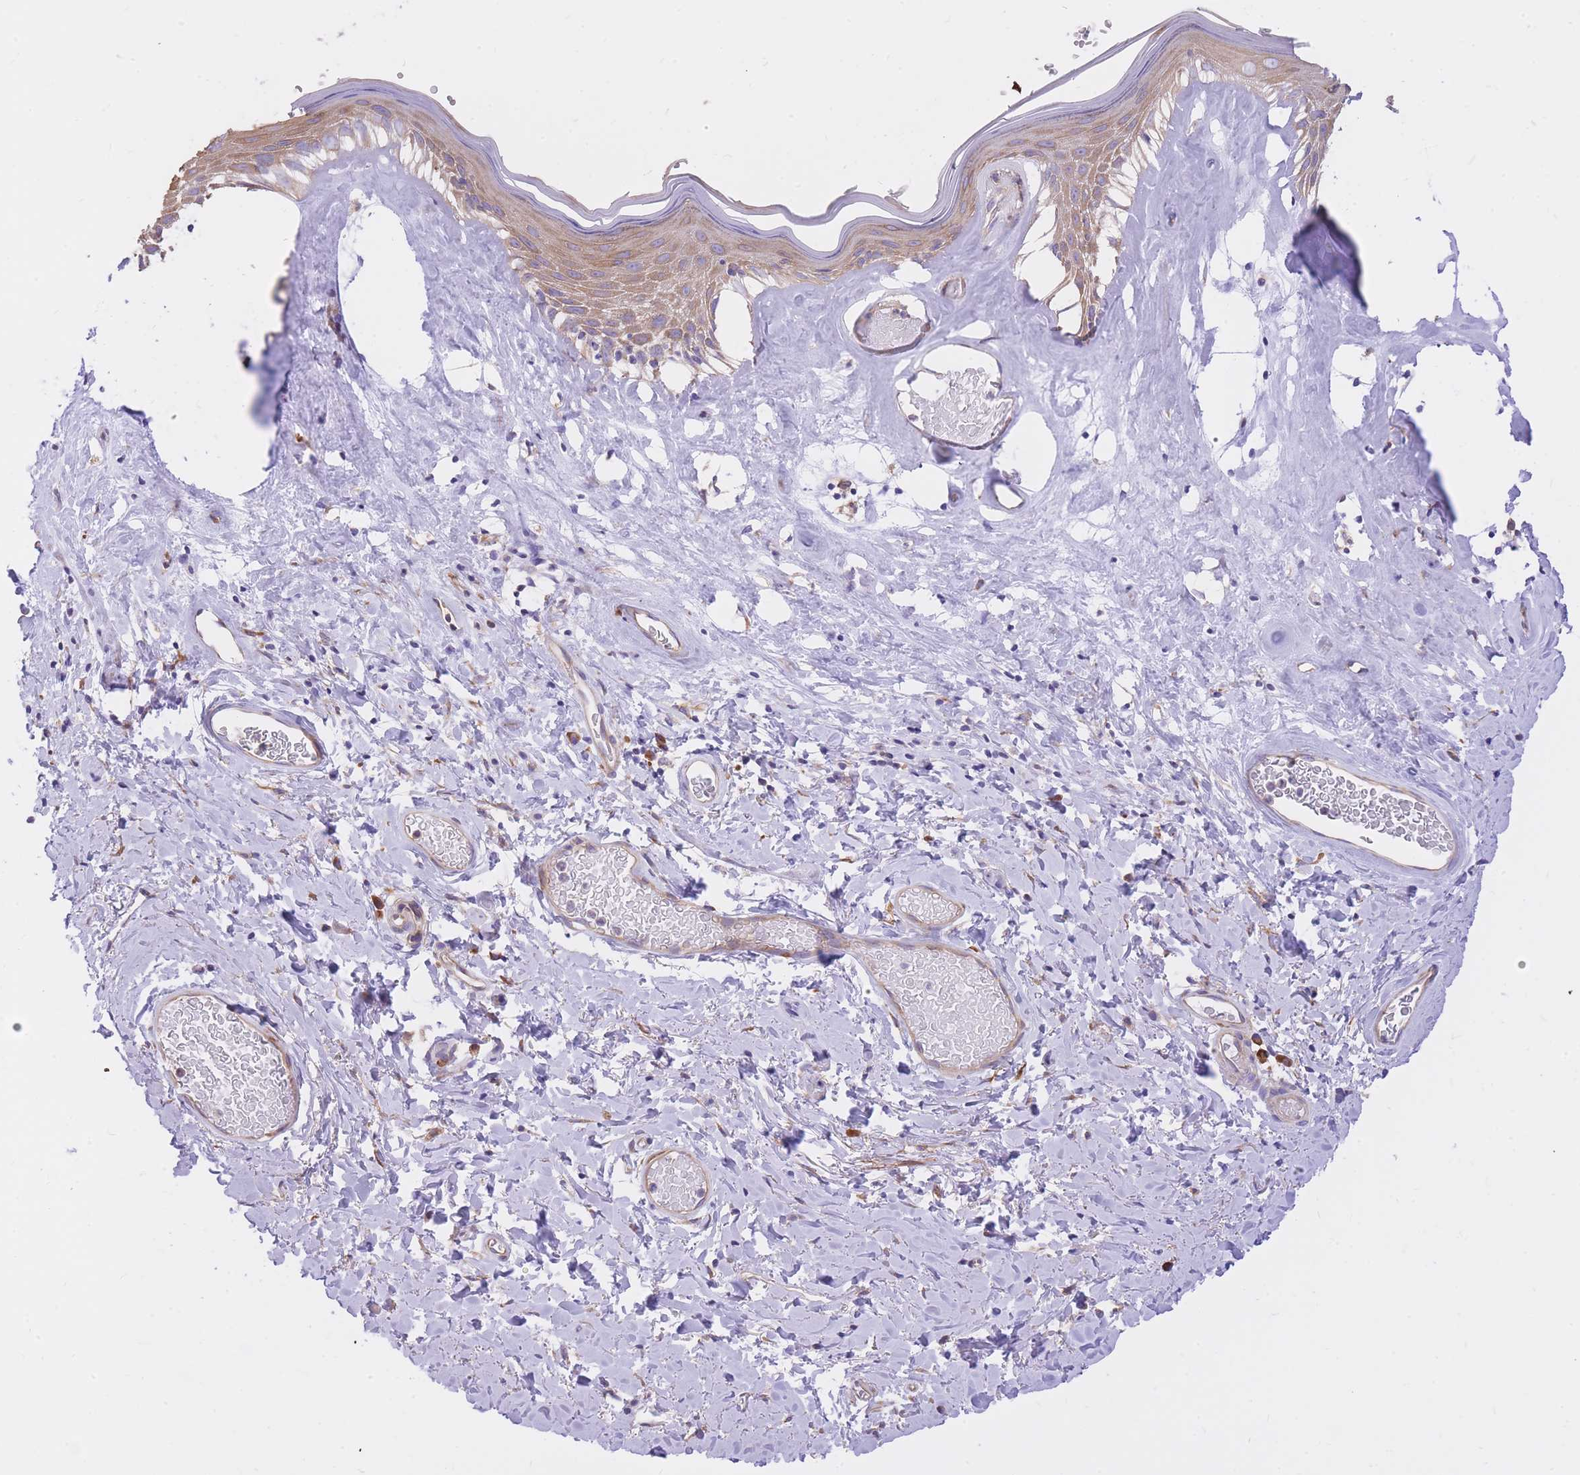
{"staining": {"intensity": "moderate", "quantity": ">75%", "location": "cytoplasmic/membranous"}, "tissue": "skin", "cell_type": "Epidermal cells", "image_type": "normal", "snomed": [{"axis": "morphology", "description": "Normal tissue, NOS"}, {"axis": "morphology", "description": "Inflammation, NOS"}, {"axis": "topography", "description": "Vulva"}], "caption": "Approximately >75% of epidermal cells in unremarkable human skin reveal moderate cytoplasmic/membranous protein positivity as visualized by brown immunohistochemical staining.", "gene": "GBP7", "patient": {"sex": "female", "age": 86}}